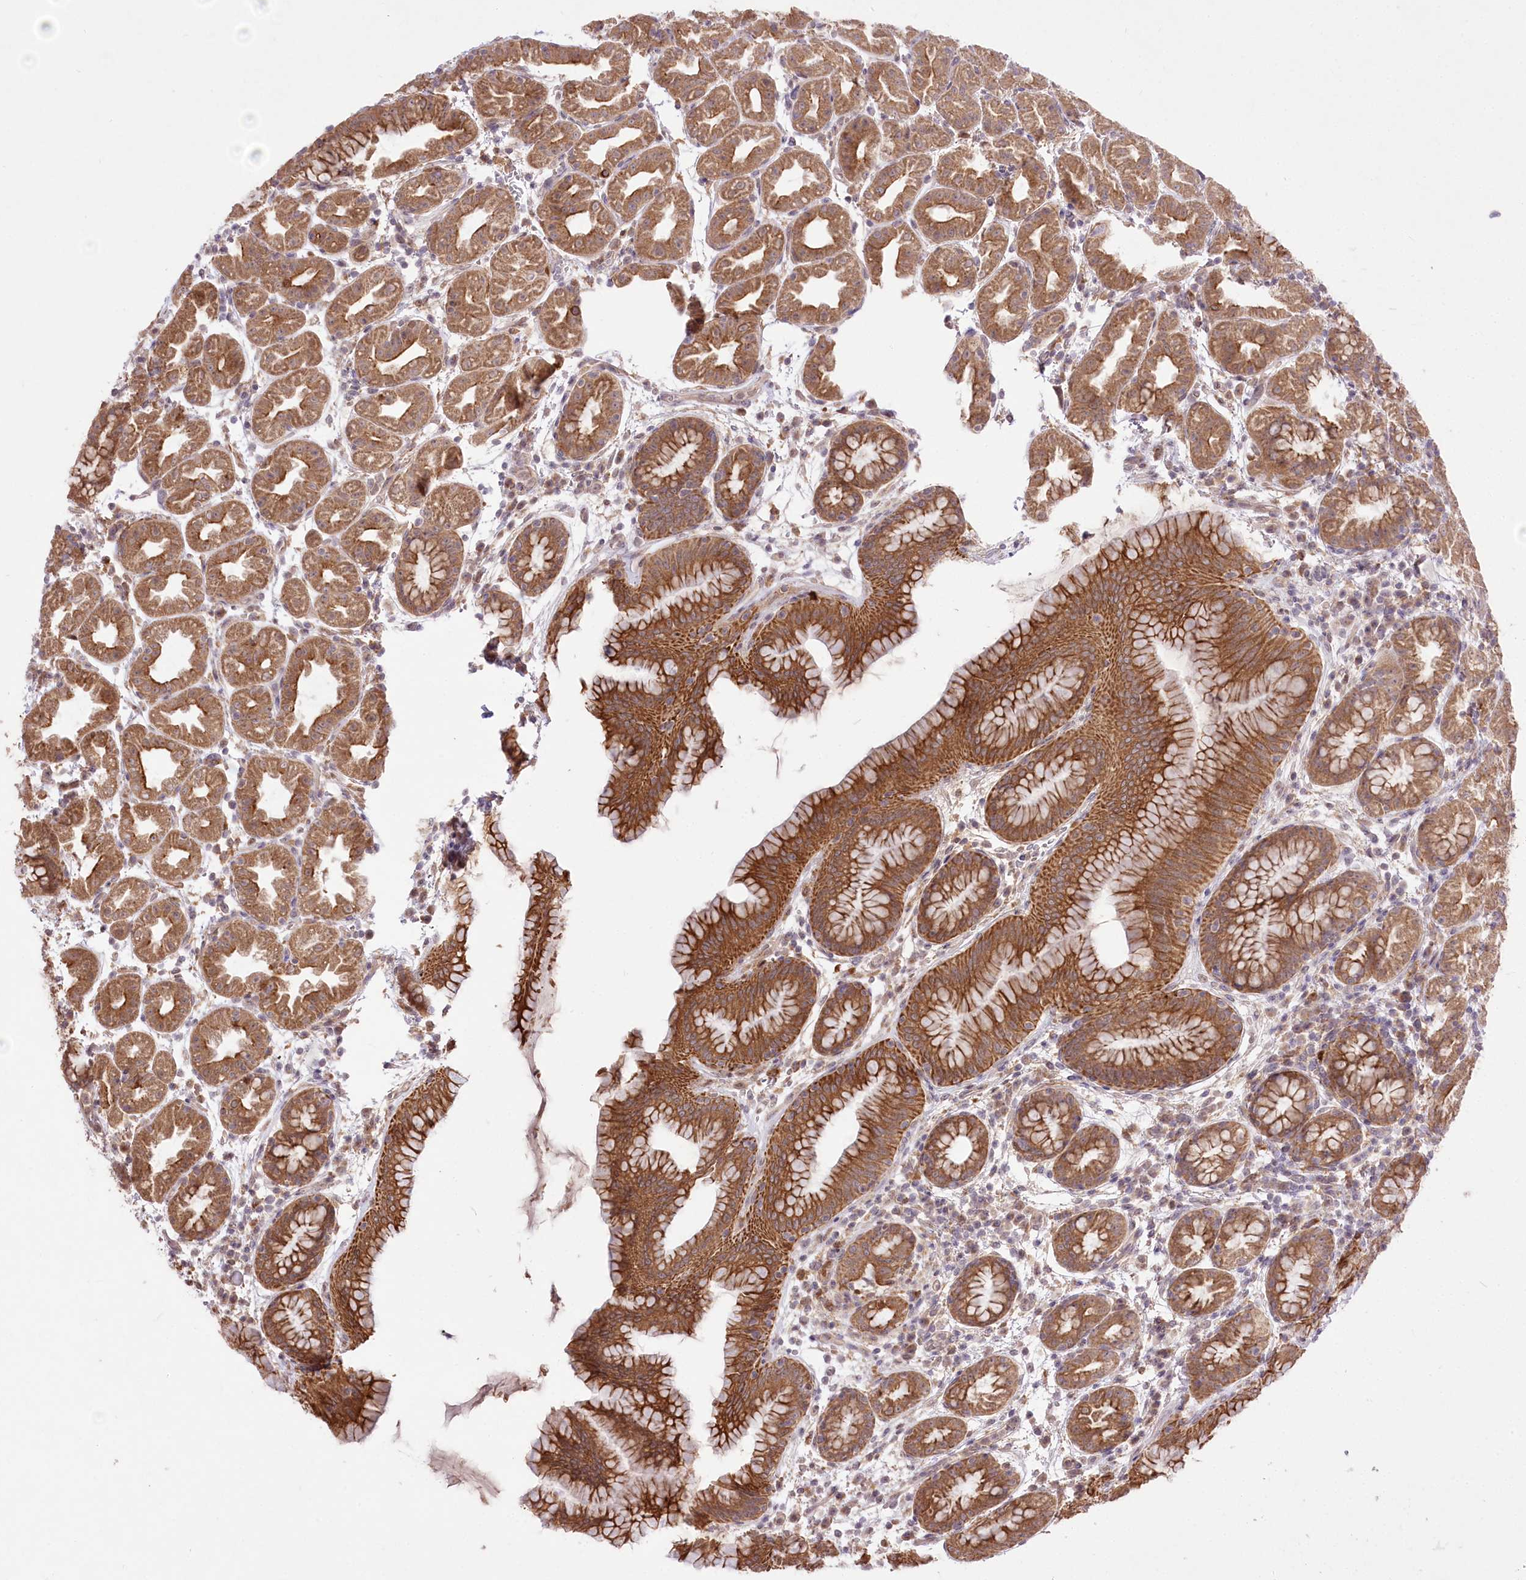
{"staining": {"intensity": "strong", "quantity": ">75%", "location": "cytoplasmic/membranous"}, "tissue": "stomach", "cell_type": "Glandular cells", "image_type": "normal", "snomed": [{"axis": "morphology", "description": "Normal tissue, NOS"}, {"axis": "topography", "description": "Stomach"}], "caption": "Immunohistochemical staining of benign stomach displays strong cytoplasmic/membranous protein expression in approximately >75% of glandular cells. (Brightfield microscopy of DAB IHC at high magnification).", "gene": "HELT", "patient": {"sex": "female", "age": 79}}